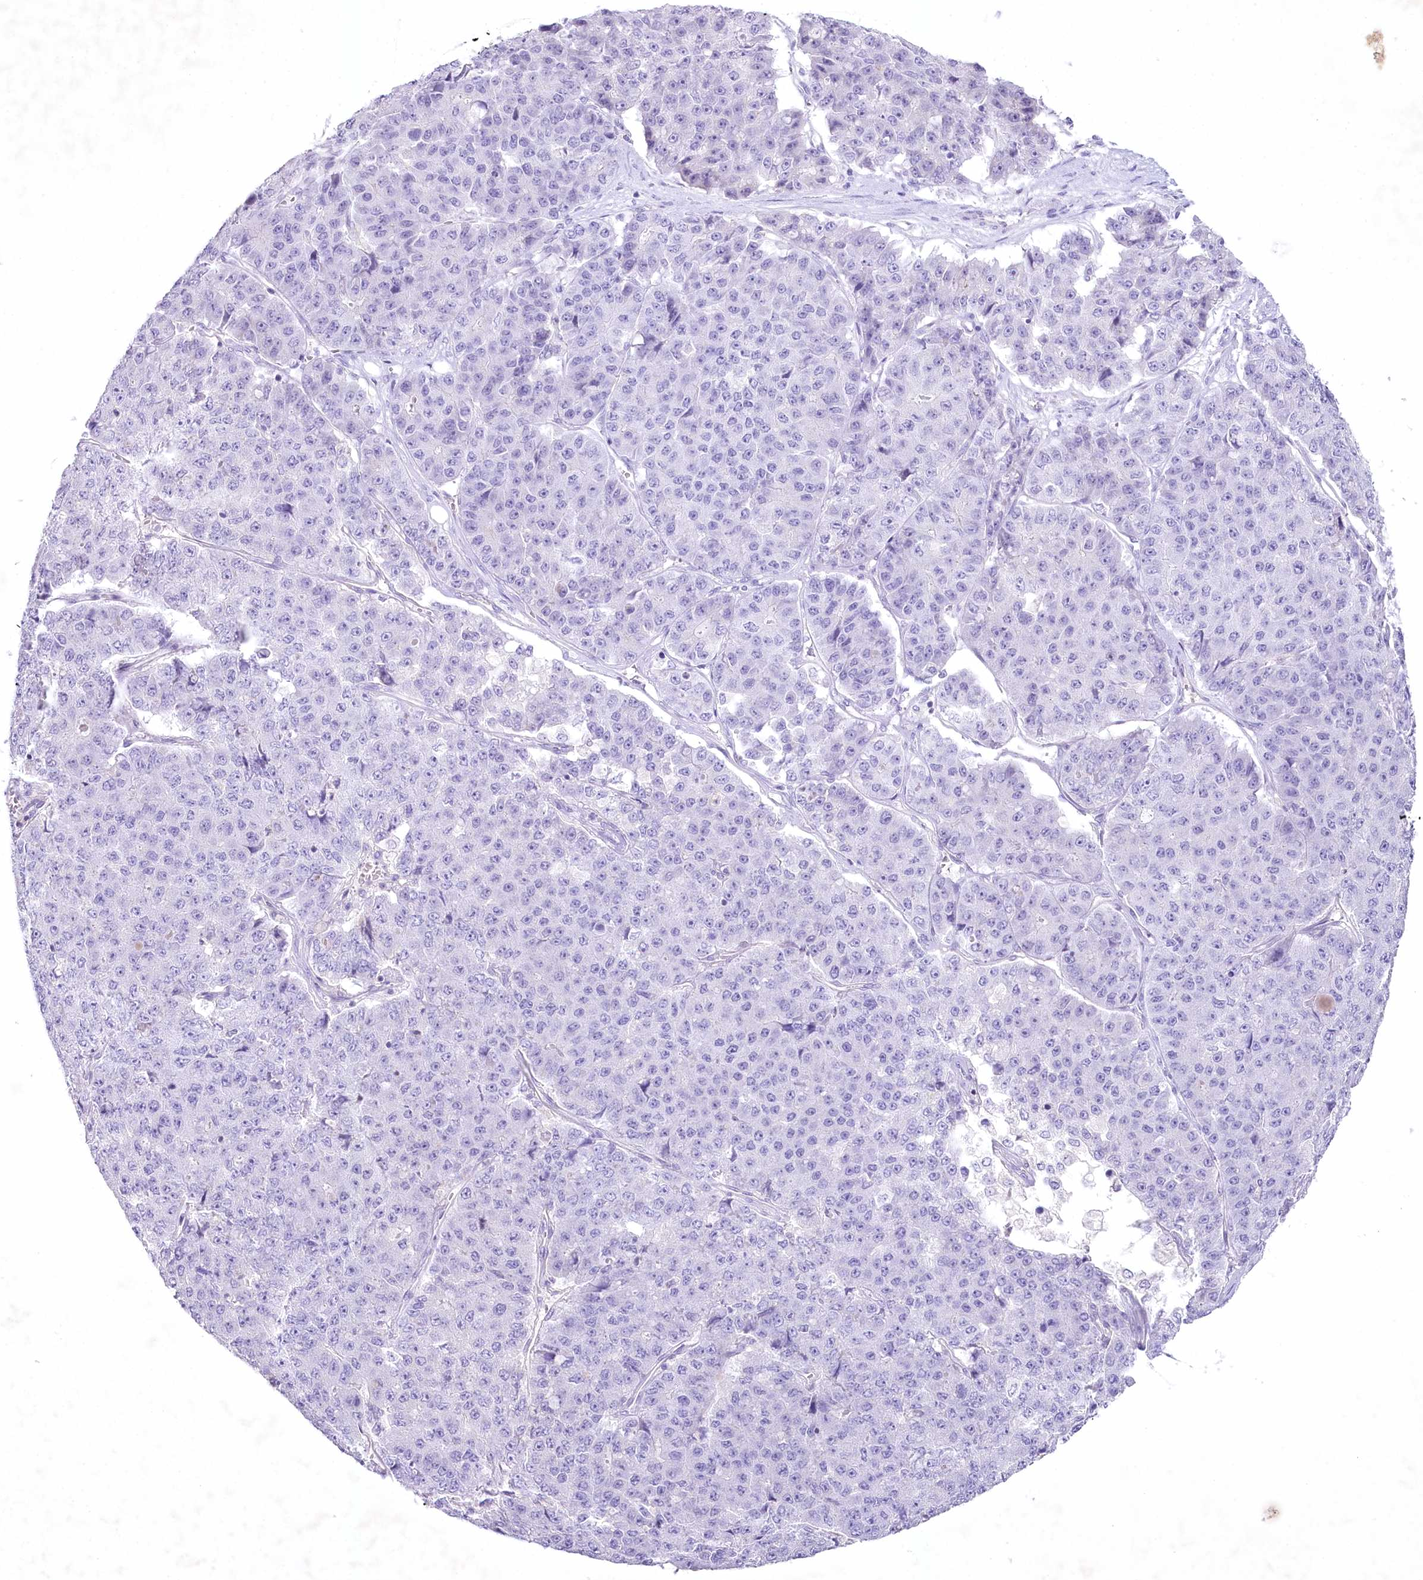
{"staining": {"intensity": "negative", "quantity": "none", "location": "none"}, "tissue": "pancreatic cancer", "cell_type": "Tumor cells", "image_type": "cancer", "snomed": [{"axis": "morphology", "description": "Adenocarcinoma, NOS"}, {"axis": "topography", "description": "Pancreas"}], "caption": "High magnification brightfield microscopy of pancreatic adenocarcinoma stained with DAB (3,3'-diaminobenzidine) (brown) and counterstained with hematoxylin (blue): tumor cells show no significant positivity. (Brightfield microscopy of DAB IHC at high magnification).", "gene": "MYOZ1", "patient": {"sex": "male", "age": 50}}